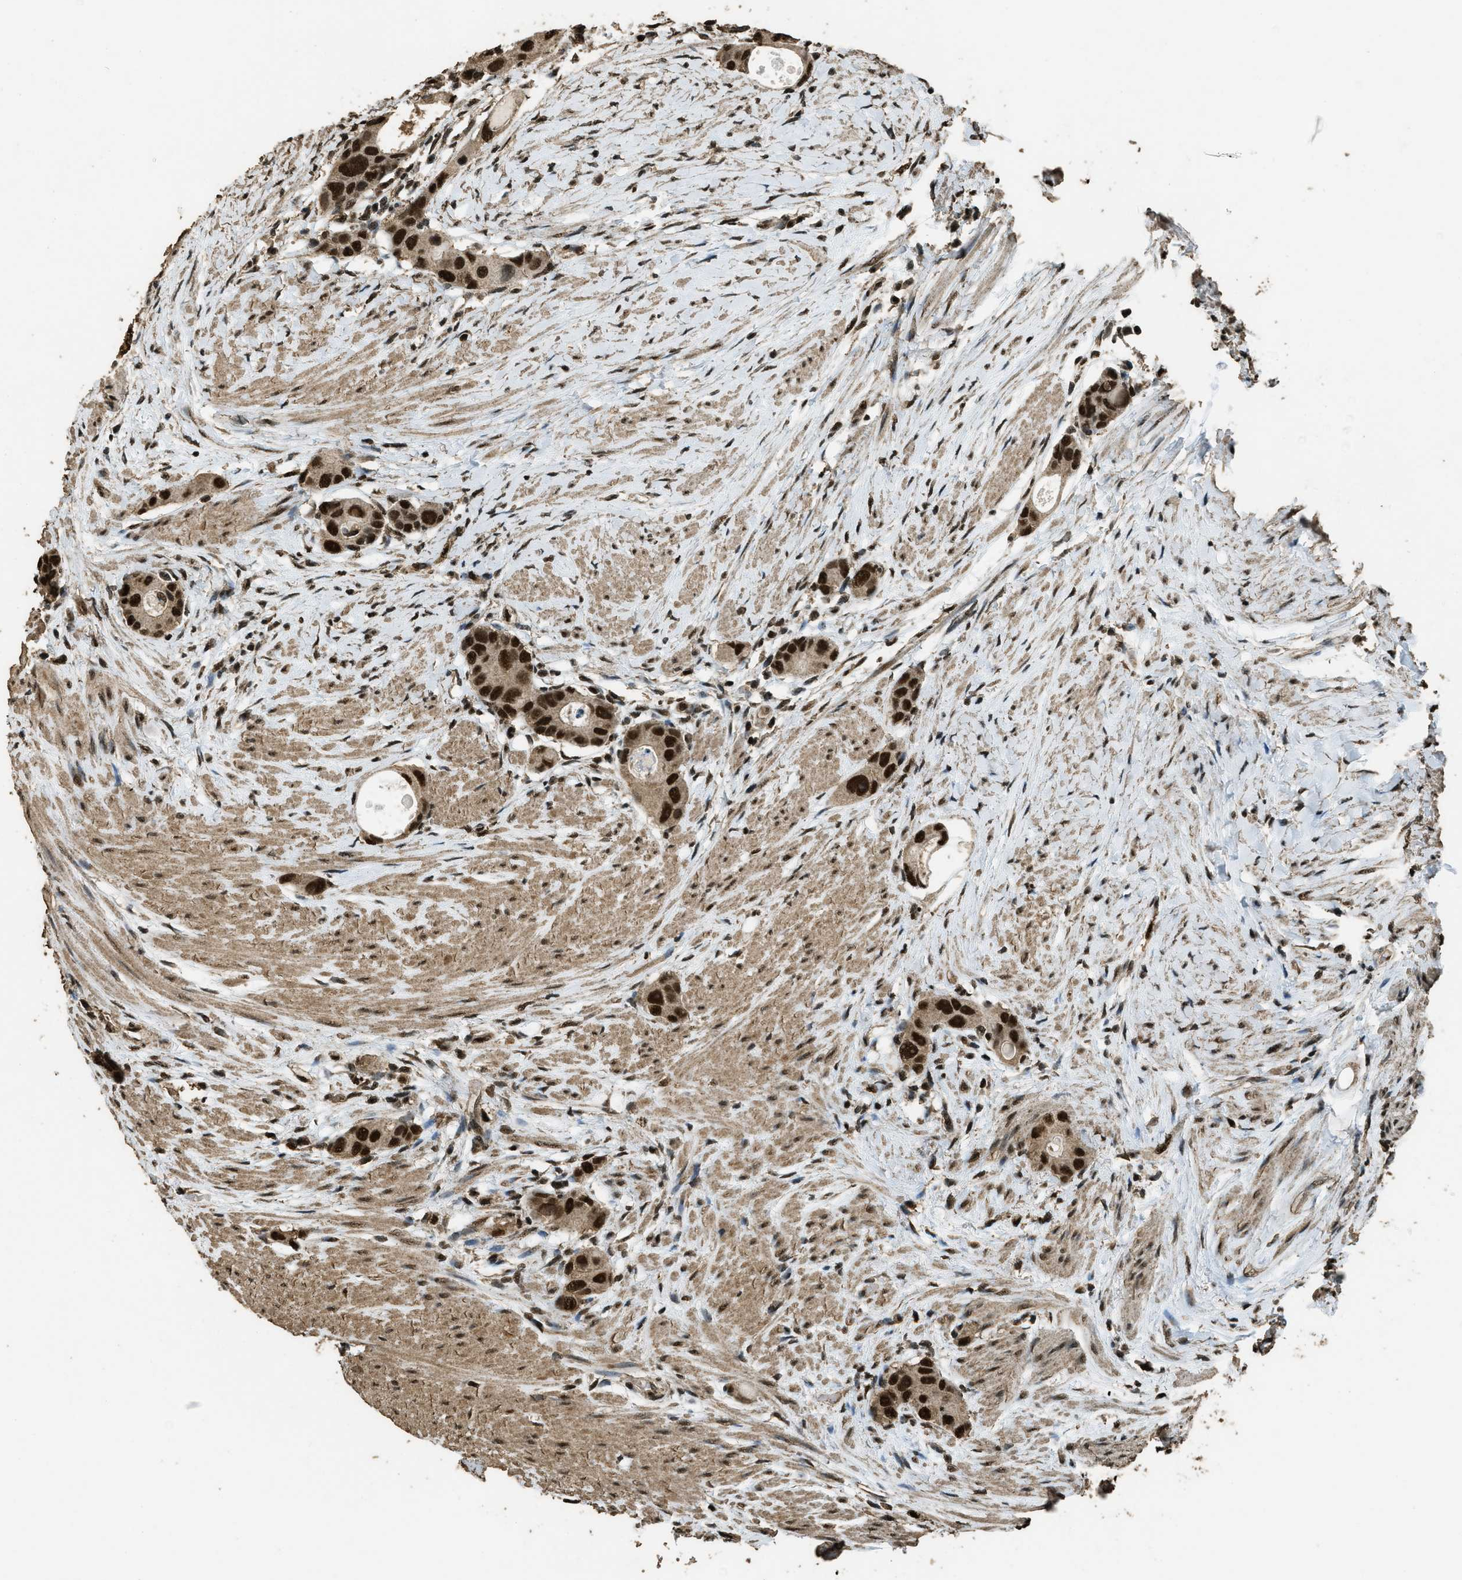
{"staining": {"intensity": "strong", "quantity": ">75%", "location": "nuclear"}, "tissue": "colorectal cancer", "cell_type": "Tumor cells", "image_type": "cancer", "snomed": [{"axis": "morphology", "description": "Adenocarcinoma, NOS"}, {"axis": "topography", "description": "Rectum"}], "caption": "Strong nuclear expression is appreciated in about >75% of tumor cells in colorectal cancer (adenocarcinoma).", "gene": "MYB", "patient": {"sex": "male", "age": 51}}